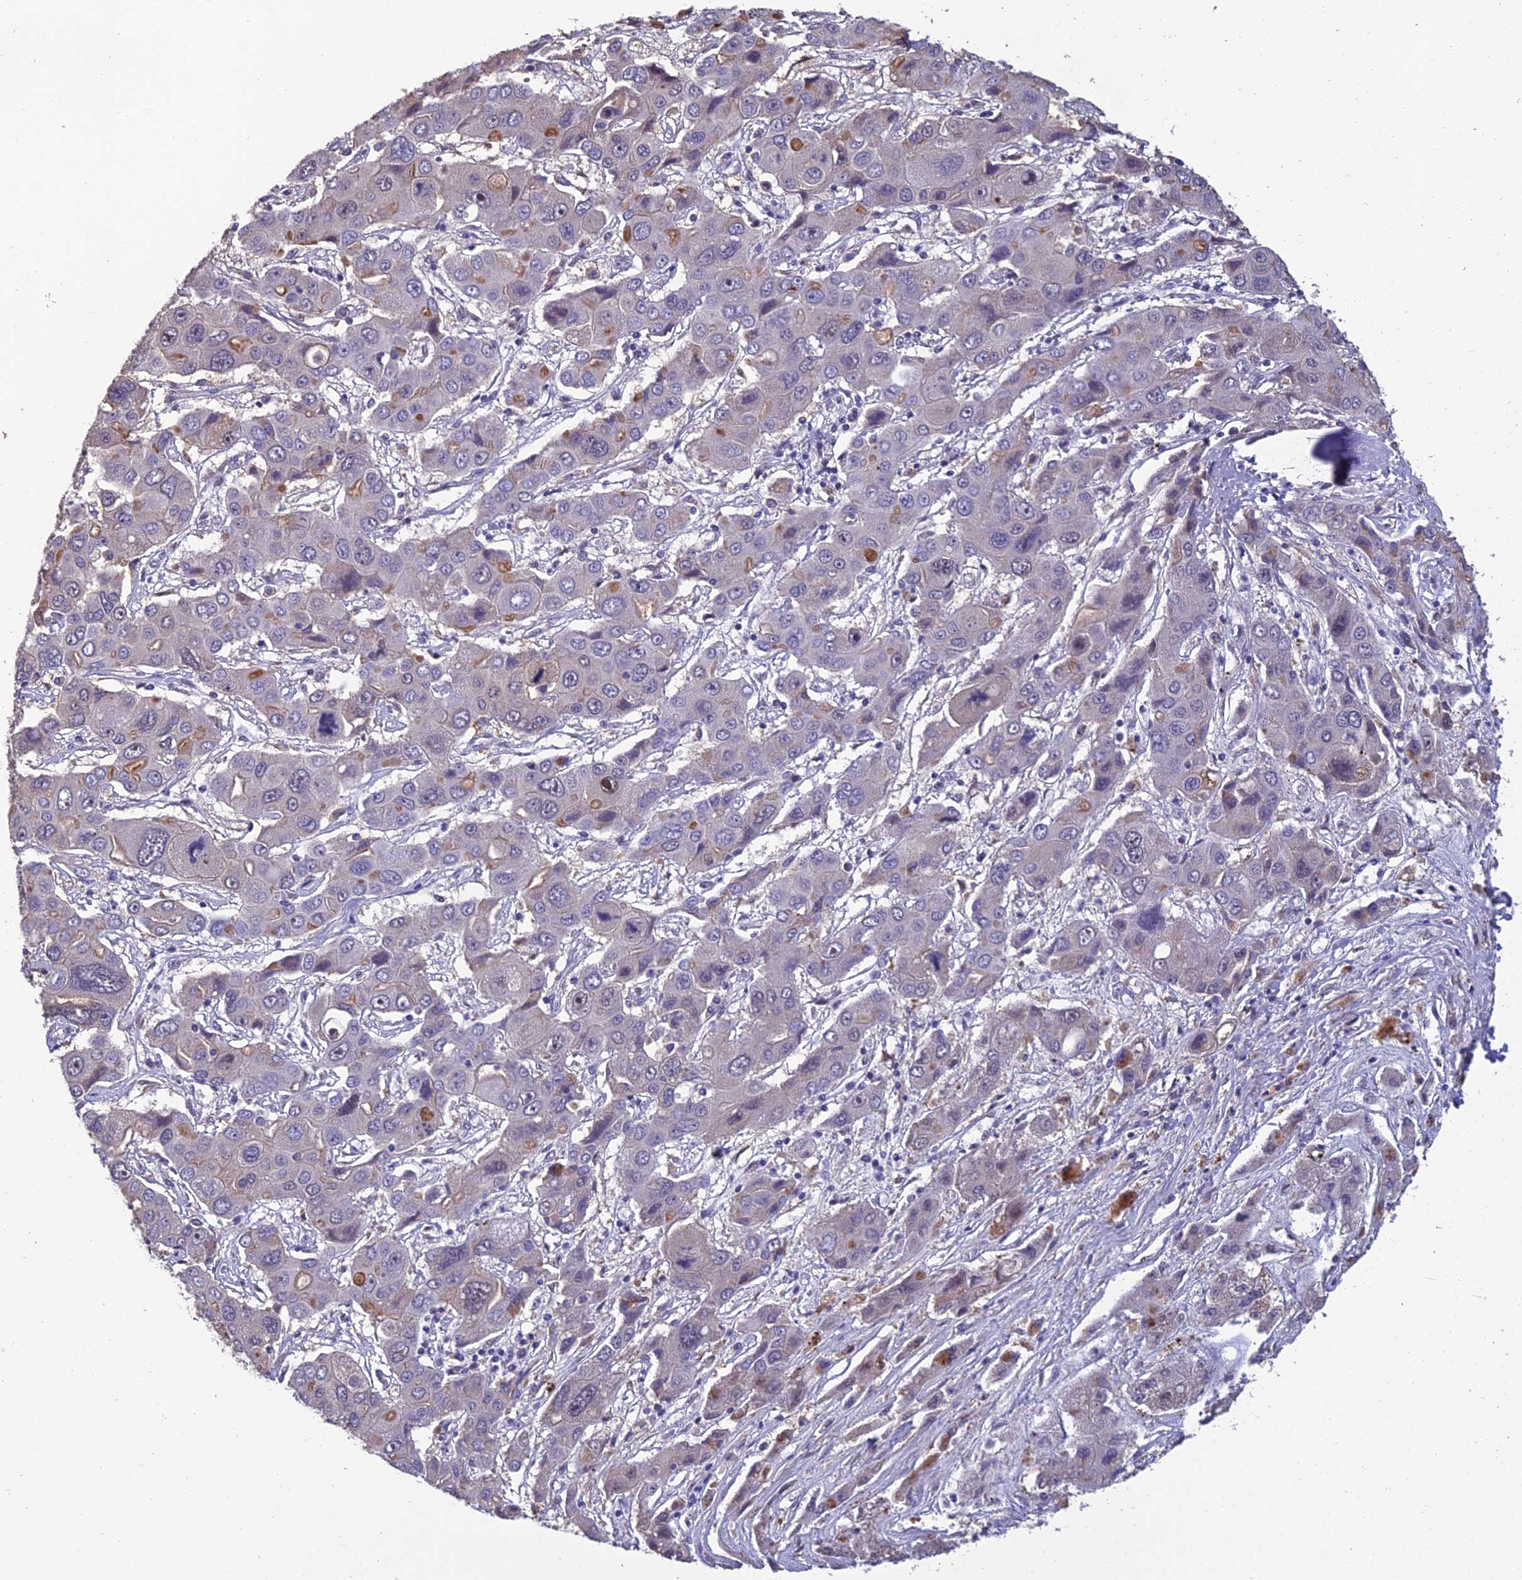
{"staining": {"intensity": "moderate", "quantity": "<25%", "location": "cytoplasmic/membranous"}, "tissue": "liver cancer", "cell_type": "Tumor cells", "image_type": "cancer", "snomed": [{"axis": "morphology", "description": "Cholangiocarcinoma"}, {"axis": "topography", "description": "Liver"}], "caption": "Brown immunohistochemical staining in human liver cancer (cholangiocarcinoma) demonstrates moderate cytoplasmic/membranous staining in approximately <25% of tumor cells.", "gene": "GRWD1", "patient": {"sex": "male", "age": 67}}